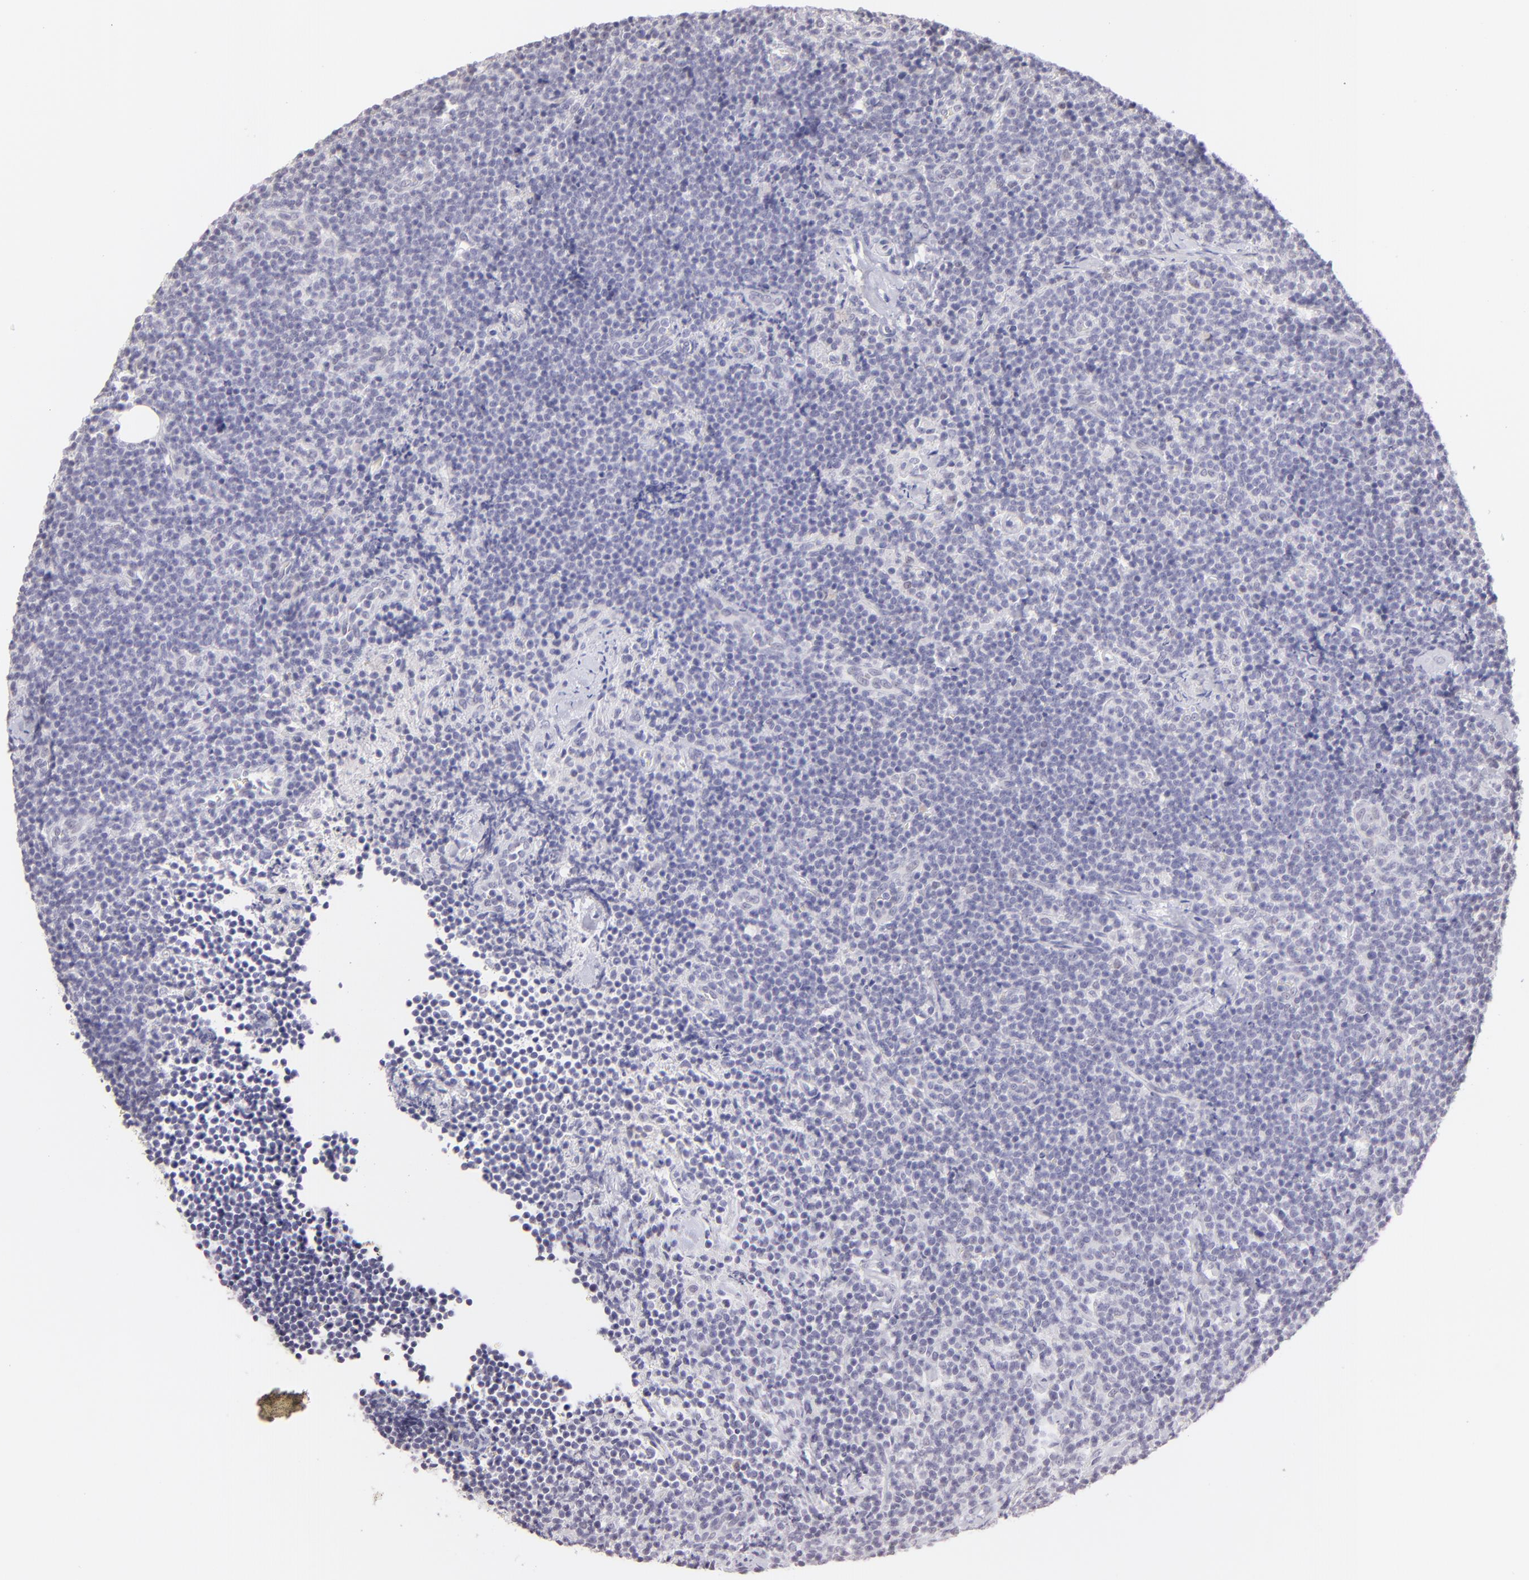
{"staining": {"intensity": "negative", "quantity": "none", "location": "none"}, "tissue": "lymphoma", "cell_type": "Tumor cells", "image_type": "cancer", "snomed": [{"axis": "morphology", "description": "Malignant lymphoma, non-Hodgkin's type, High grade"}, {"axis": "topography", "description": "Lymph node"}], "caption": "IHC image of malignant lymphoma, non-Hodgkin's type (high-grade) stained for a protein (brown), which demonstrates no expression in tumor cells.", "gene": "MAGEA1", "patient": {"sex": "female", "age": 58}}